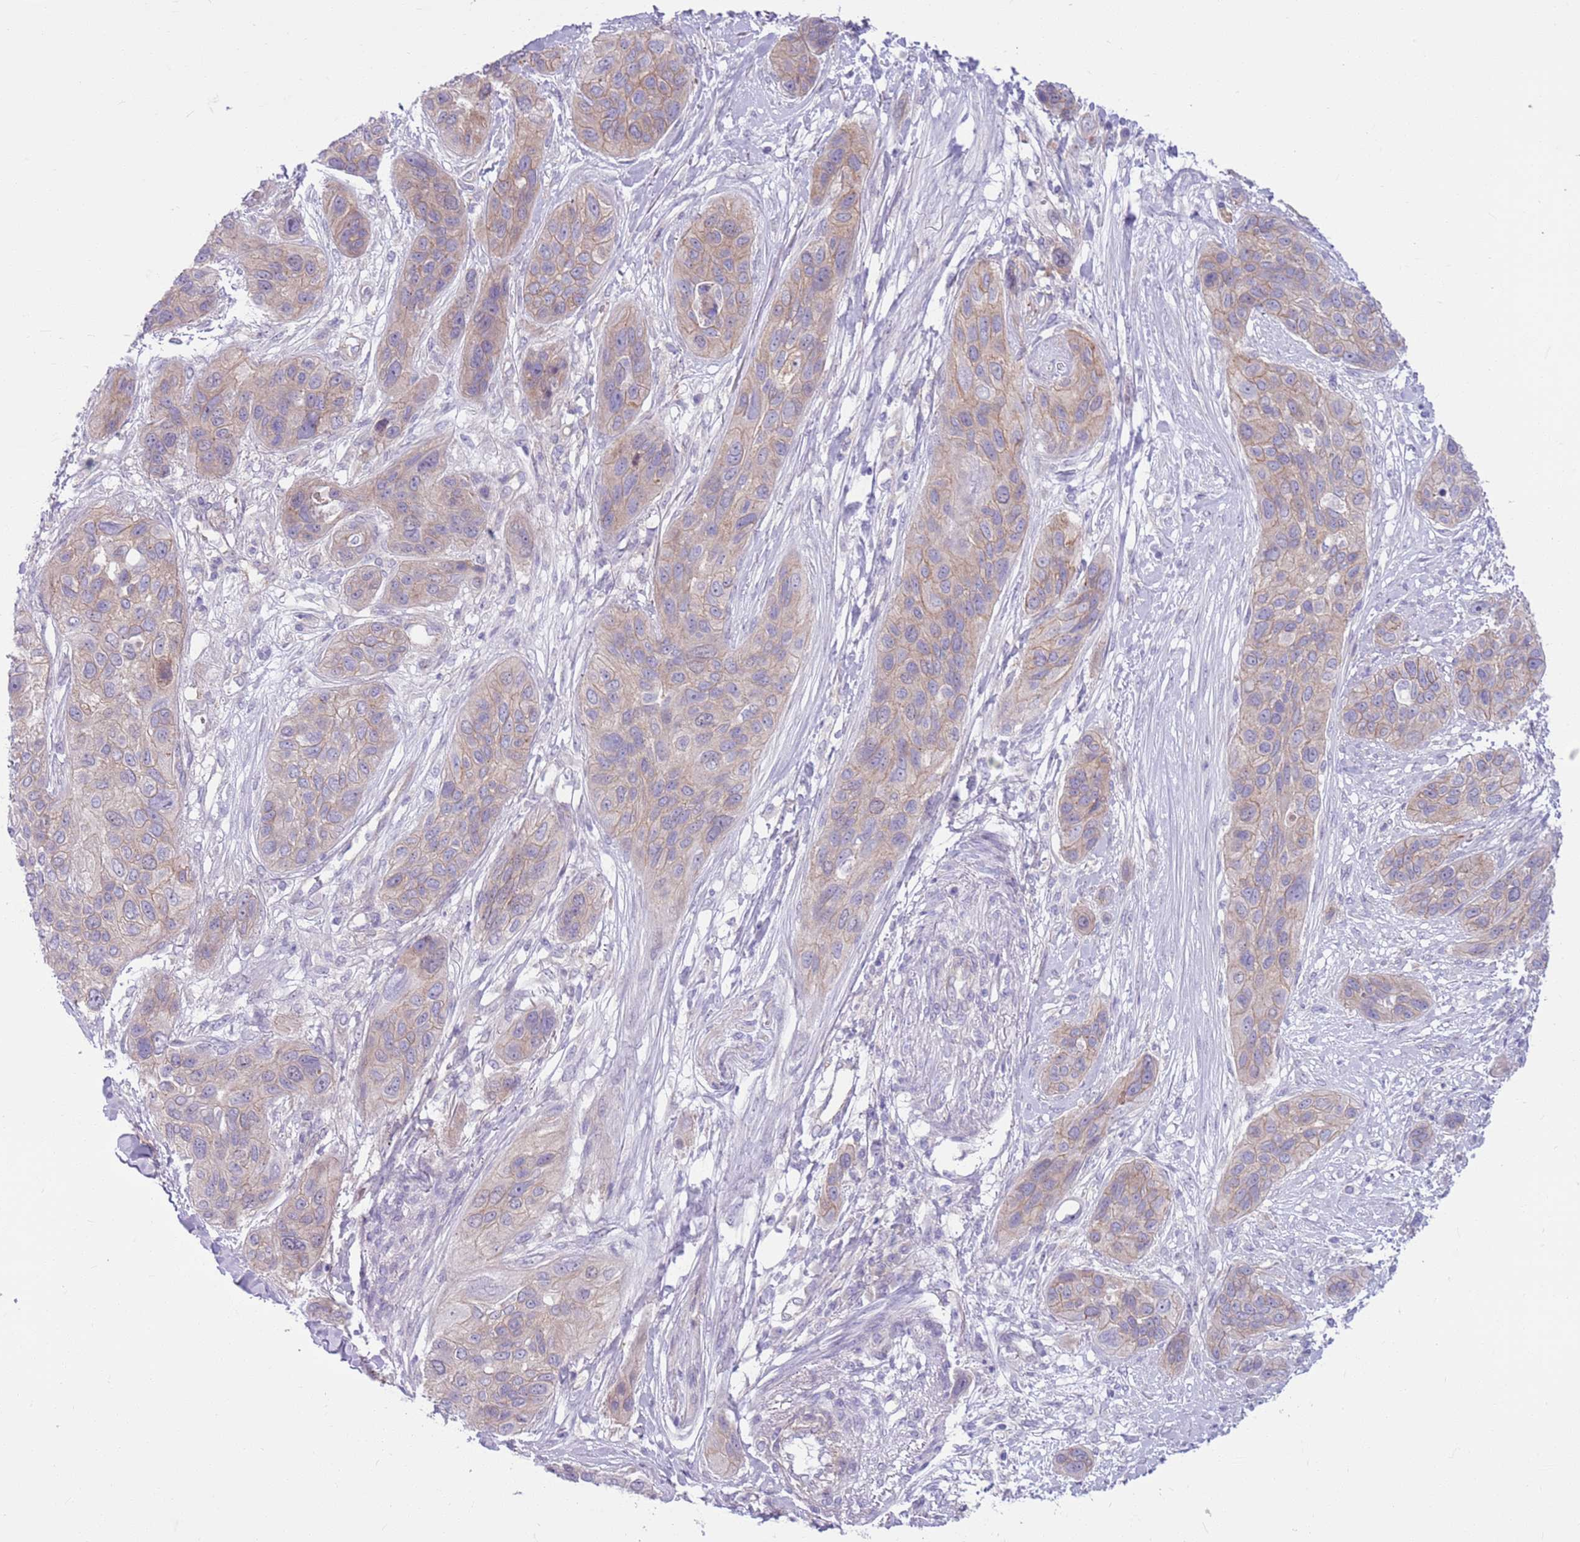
{"staining": {"intensity": "weak", "quantity": "25%-75%", "location": "cytoplasmic/membranous"}, "tissue": "lung cancer", "cell_type": "Tumor cells", "image_type": "cancer", "snomed": [{"axis": "morphology", "description": "Squamous cell carcinoma, NOS"}, {"axis": "topography", "description": "Lung"}], "caption": "Brown immunohistochemical staining in lung cancer (squamous cell carcinoma) reveals weak cytoplasmic/membranous positivity in about 25%-75% of tumor cells.", "gene": "PARP8", "patient": {"sex": "female", "age": 70}}